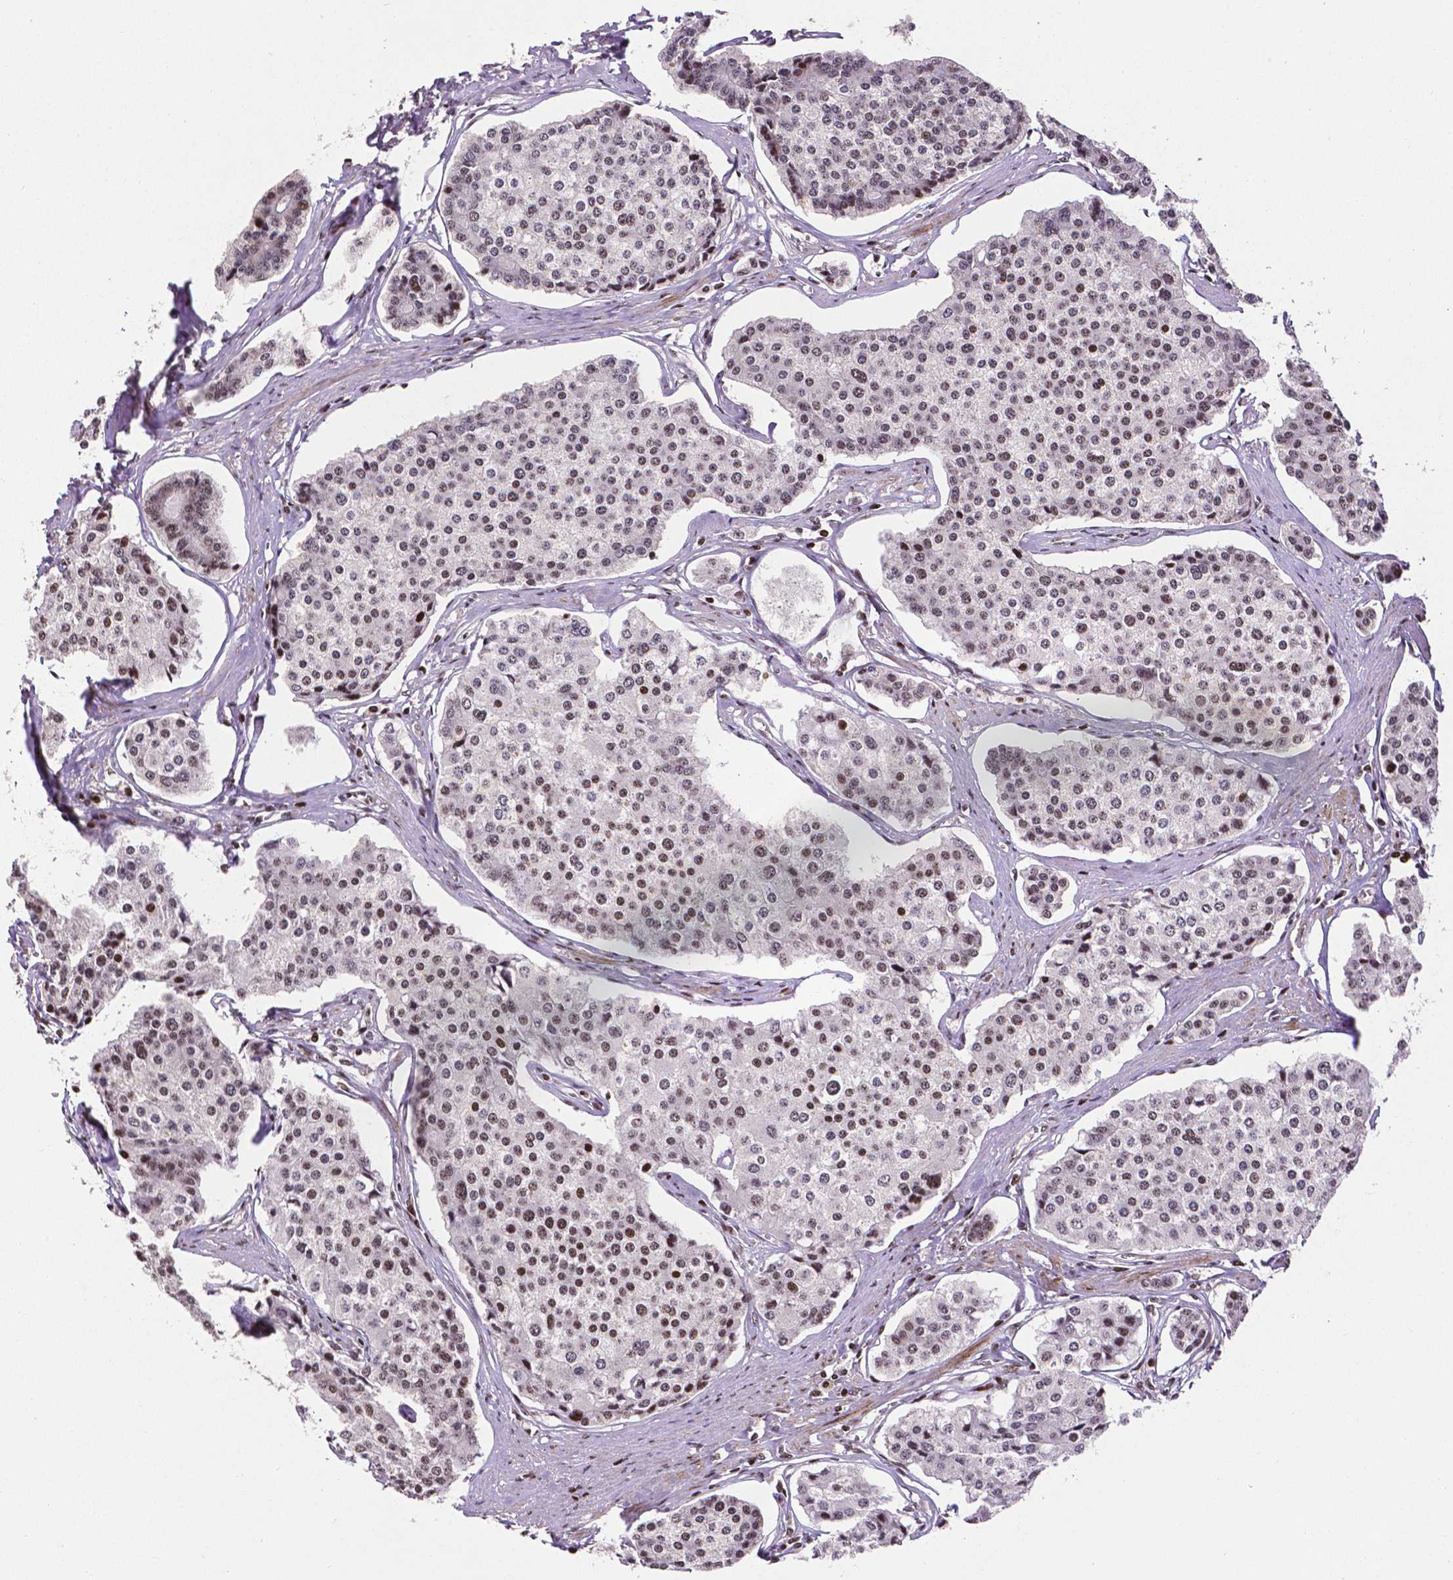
{"staining": {"intensity": "moderate", "quantity": "<25%", "location": "nuclear"}, "tissue": "carcinoid", "cell_type": "Tumor cells", "image_type": "cancer", "snomed": [{"axis": "morphology", "description": "Carcinoid, malignant, NOS"}, {"axis": "topography", "description": "Small intestine"}], "caption": "Moderate nuclear positivity for a protein is present in about <25% of tumor cells of carcinoid using immunohistochemistry (IHC).", "gene": "CTCF", "patient": {"sex": "female", "age": 65}}